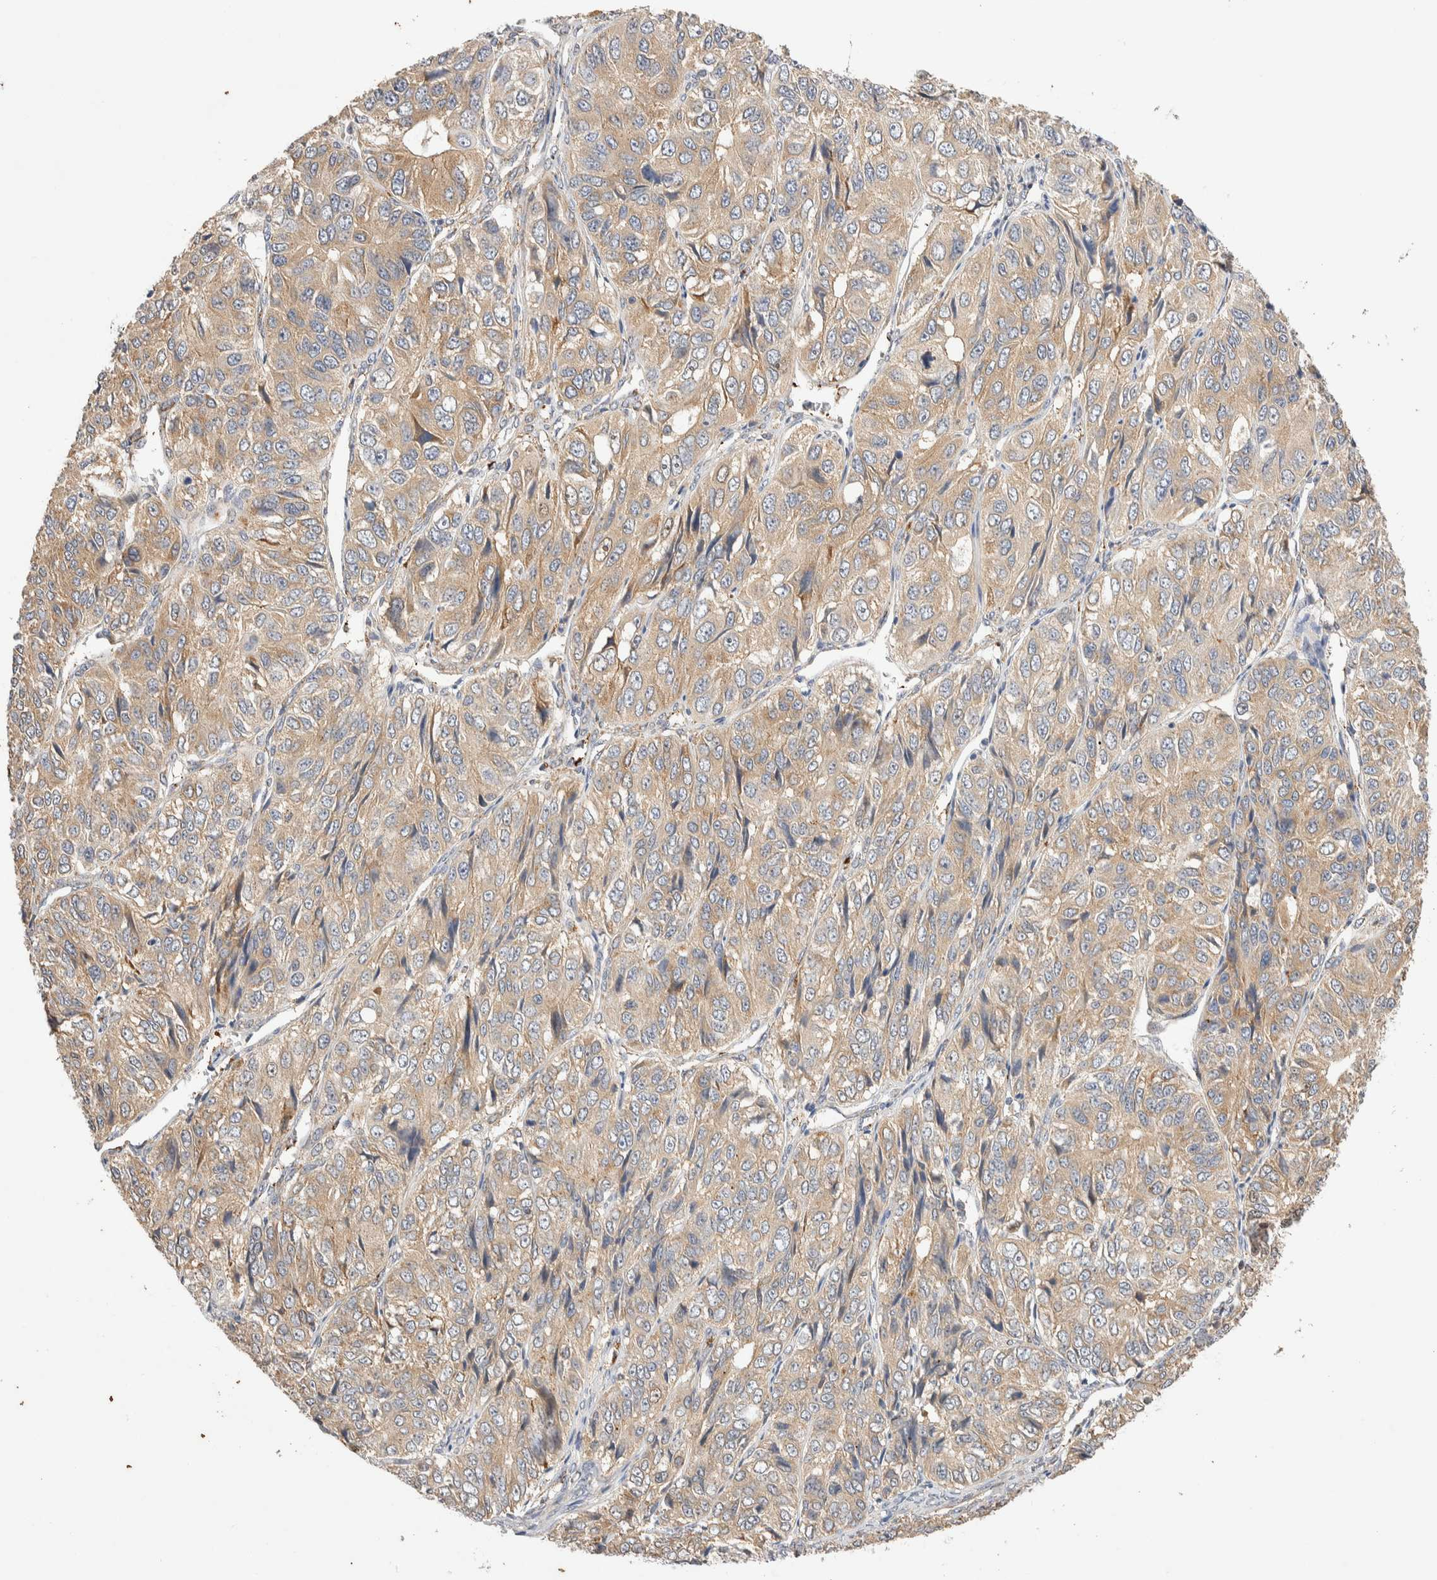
{"staining": {"intensity": "weak", "quantity": ">75%", "location": "cytoplasmic/membranous"}, "tissue": "ovarian cancer", "cell_type": "Tumor cells", "image_type": "cancer", "snomed": [{"axis": "morphology", "description": "Carcinoma, endometroid"}, {"axis": "topography", "description": "Ovary"}], "caption": "The histopathology image shows staining of ovarian cancer, revealing weak cytoplasmic/membranous protein positivity (brown color) within tumor cells. (brown staining indicates protein expression, while blue staining denotes nuclei).", "gene": "NSMAF", "patient": {"sex": "female", "age": 51}}